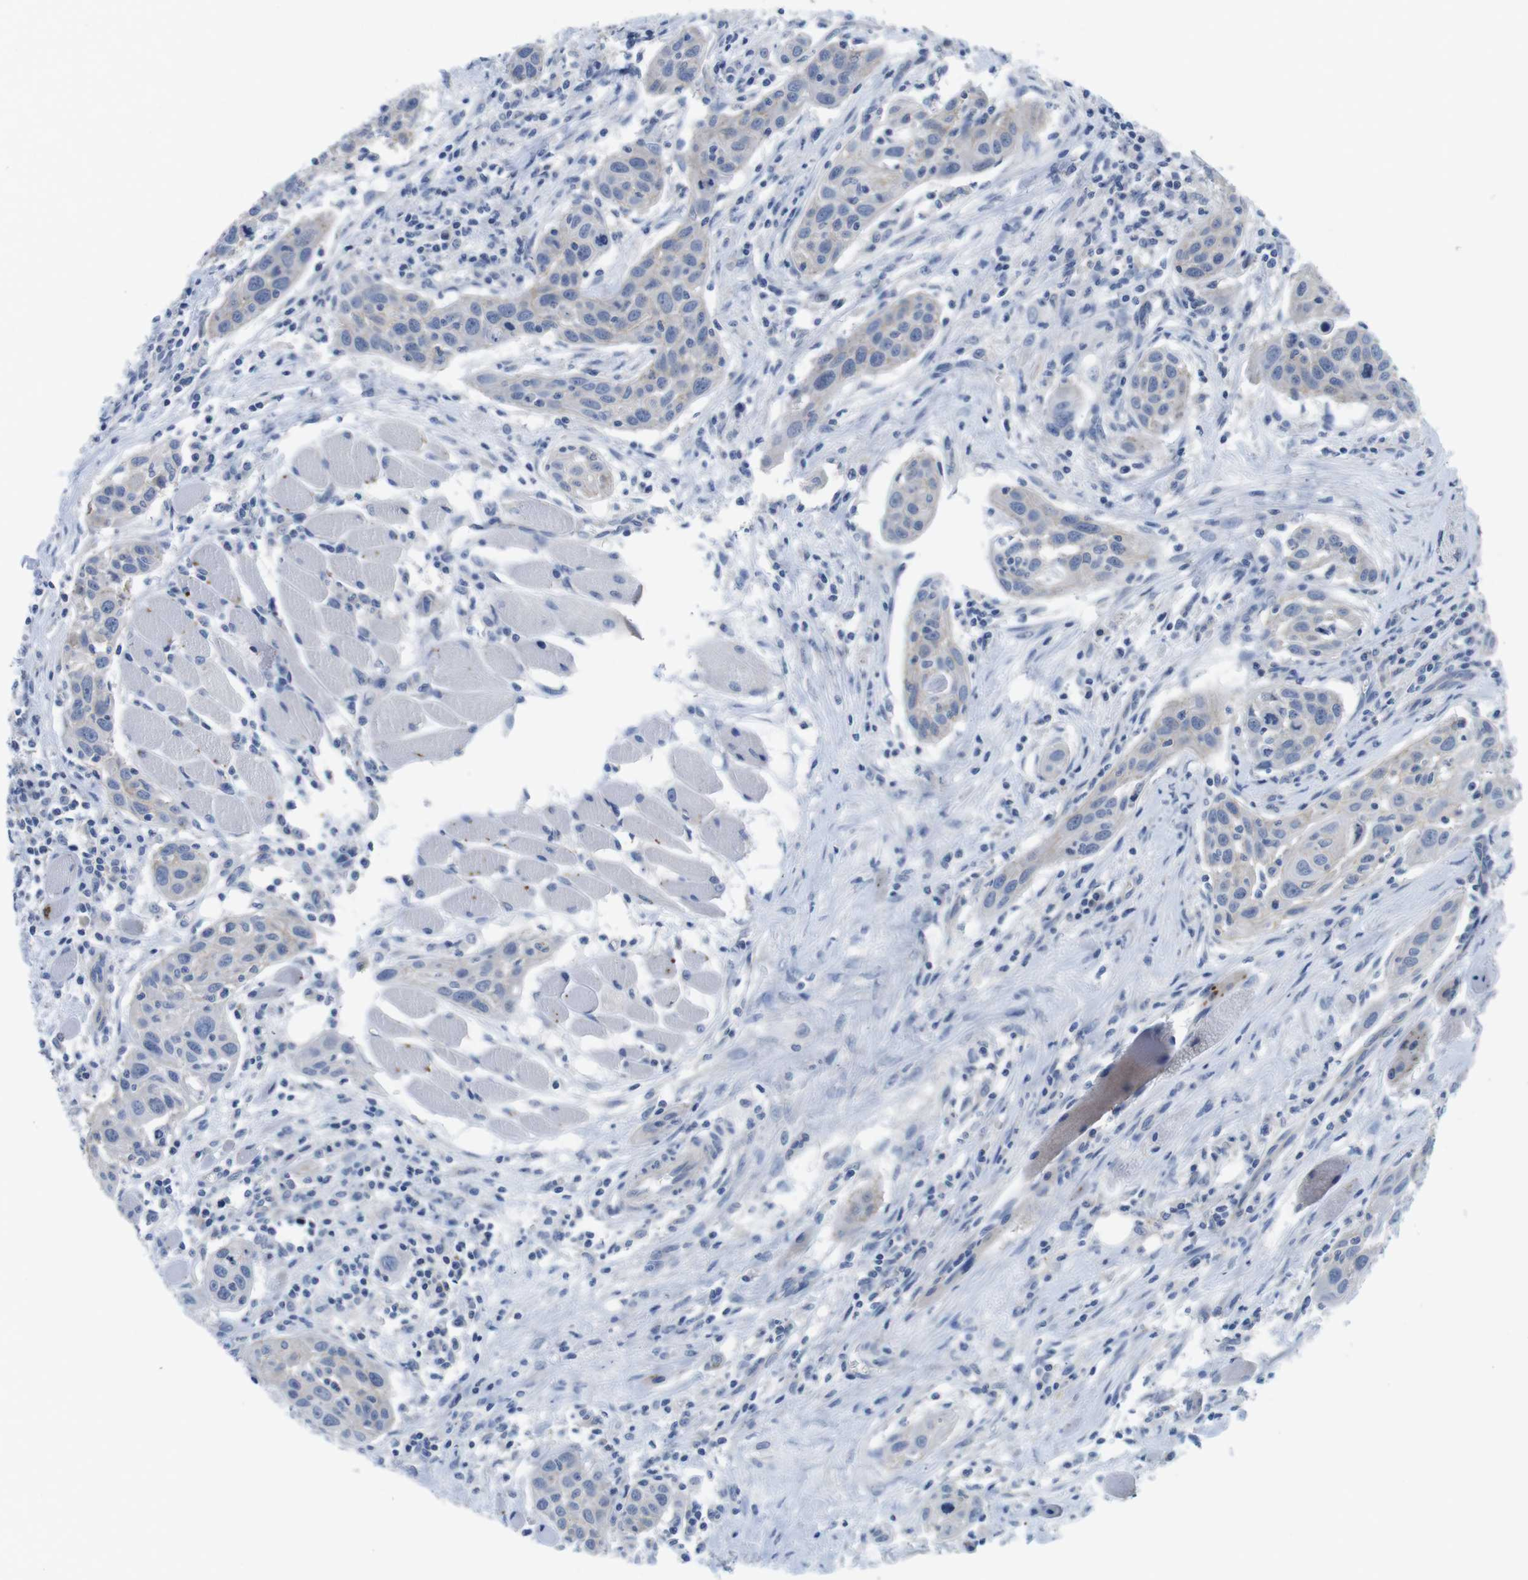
{"staining": {"intensity": "negative", "quantity": "none", "location": "none"}, "tissue": "head and neck cancer", "cell_type": "Tumor cells", "image_type": "cancer", "snomed": [{"axis": "morphology", "description": "Squamous cell carcinoma, NOS"}, {"axis": "topography", "description": "Oral tissue"}, {"axis": "topography", "description": "Head-Neck"}], "caption": "This is an immunohistochemistry (IHC) micrograph of human head and neck cancer. There is no expression in tumor cells.", "gene": "SCRIB", "patient": {"sex": "female", "age": 50}}